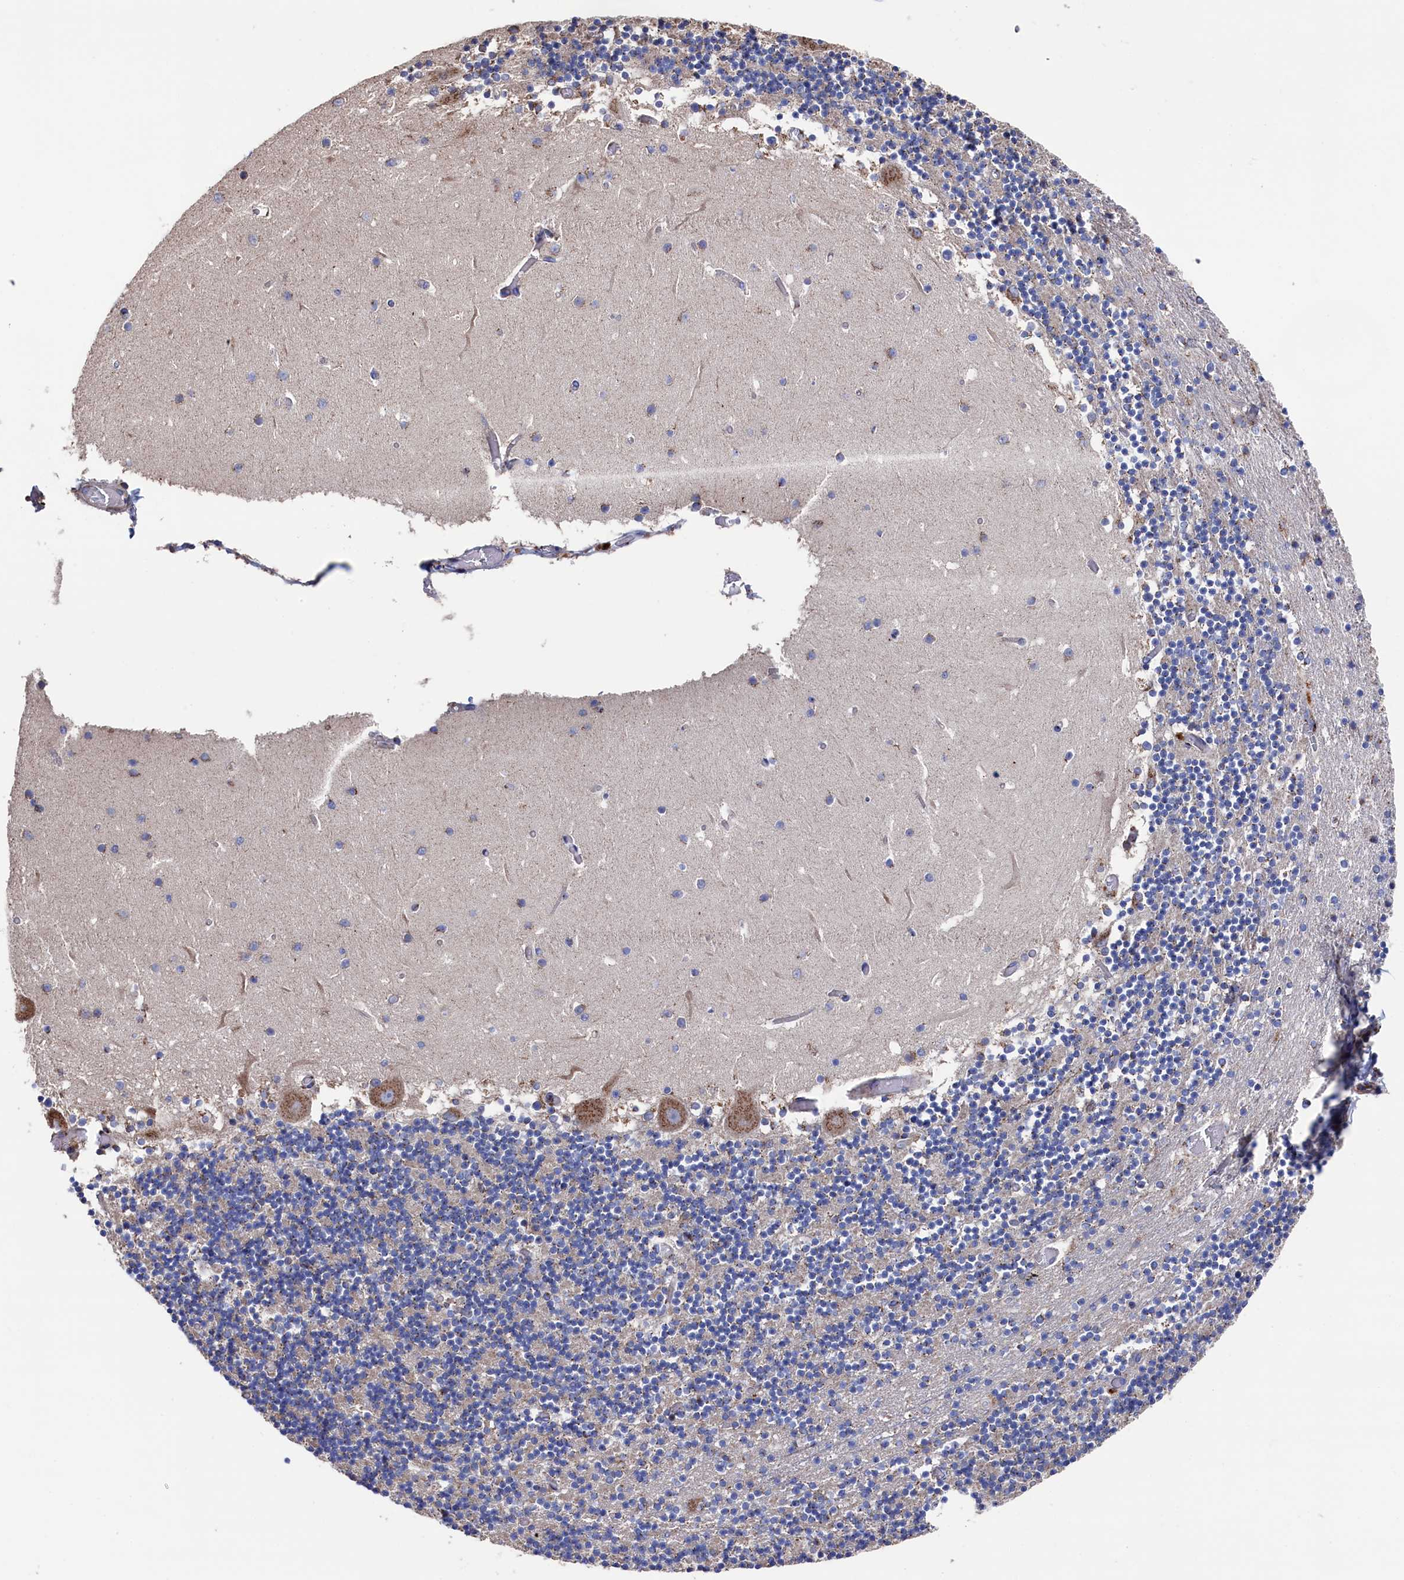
{"staining": {"intensity": "weak", "quantity": "25%-75%", "location": "cytoplasmic/membranous"}, "tissue": "cerebellum", "cell_type": "Cells in granular layer", "image_type": "normal", "snomed": [{"axis": "morphology", "description": "Normal tissue, NOS"}, {"axis": "topography", "description": "Cerebellum"}], "caption": "Immunohistochemical staining of benign human cerebellum demonstrates low levels of weak cytoplasmic/membranous staining in approximately 25%-75% of cells in granular layer.", "gene": "PRRC1", "patient": {"sex": "female", "age": 28}}